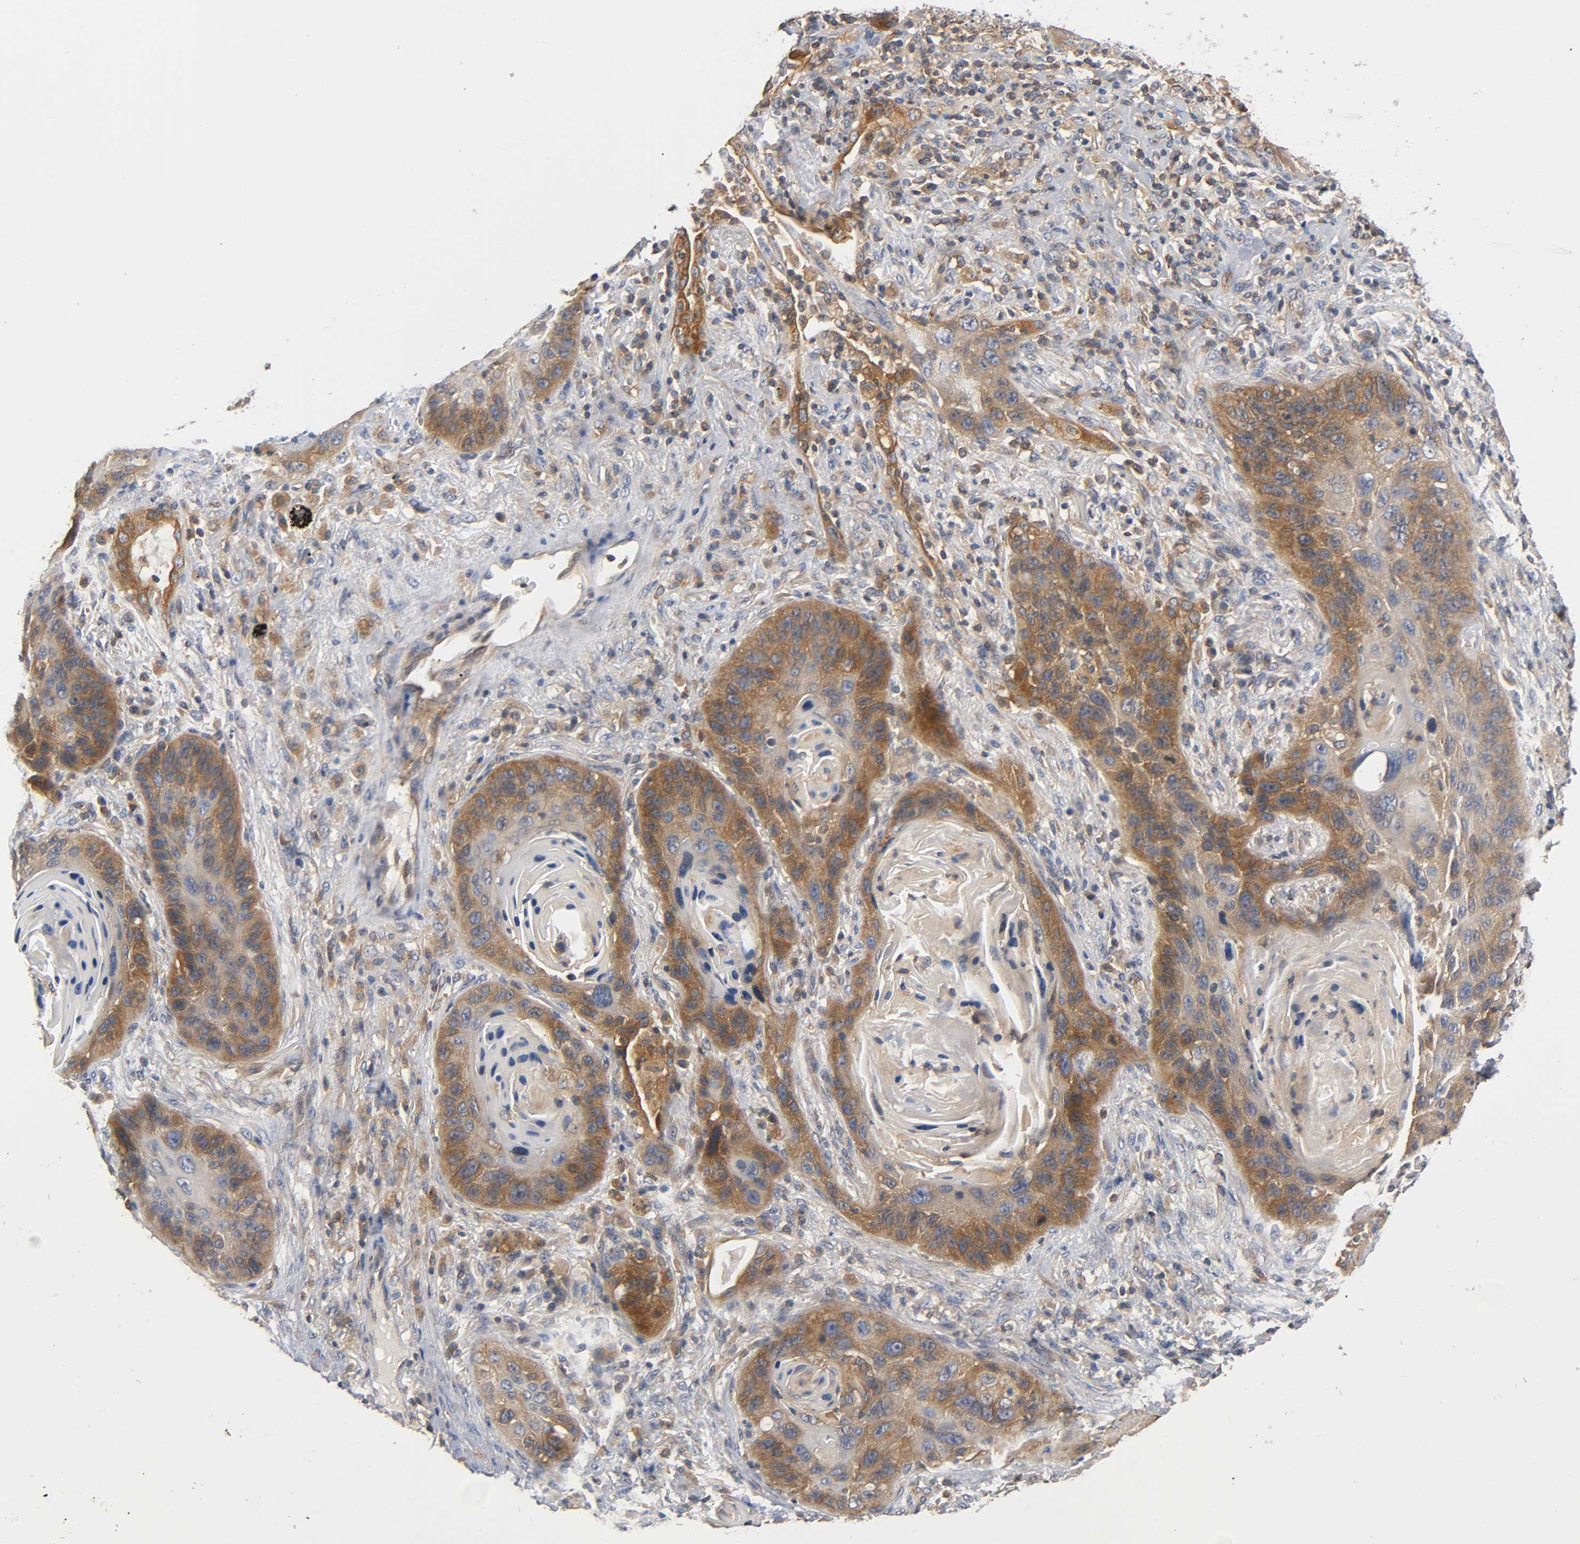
{"staining": {"intensity": "moderate", "quantity": ">75%", "location": "cytoplasmic/membranous"}, "tissue": "lung cancer", "cell_type": "Tumor cells", "image_type": "cancer", "snomed": [{"axis": "morphology", "description": "Squamous cell carcinoma, NOS"}, {"axis": "topography", "description": "Lung"}], "caption": "An image of human squamous cell carcinoma (lung) stained for a protein exhibits moderate cytoplasmic/membranous brown staining in tumor cells.", "gene": "PRKAB1", "patient": {"sex": "female", "age": 67}}